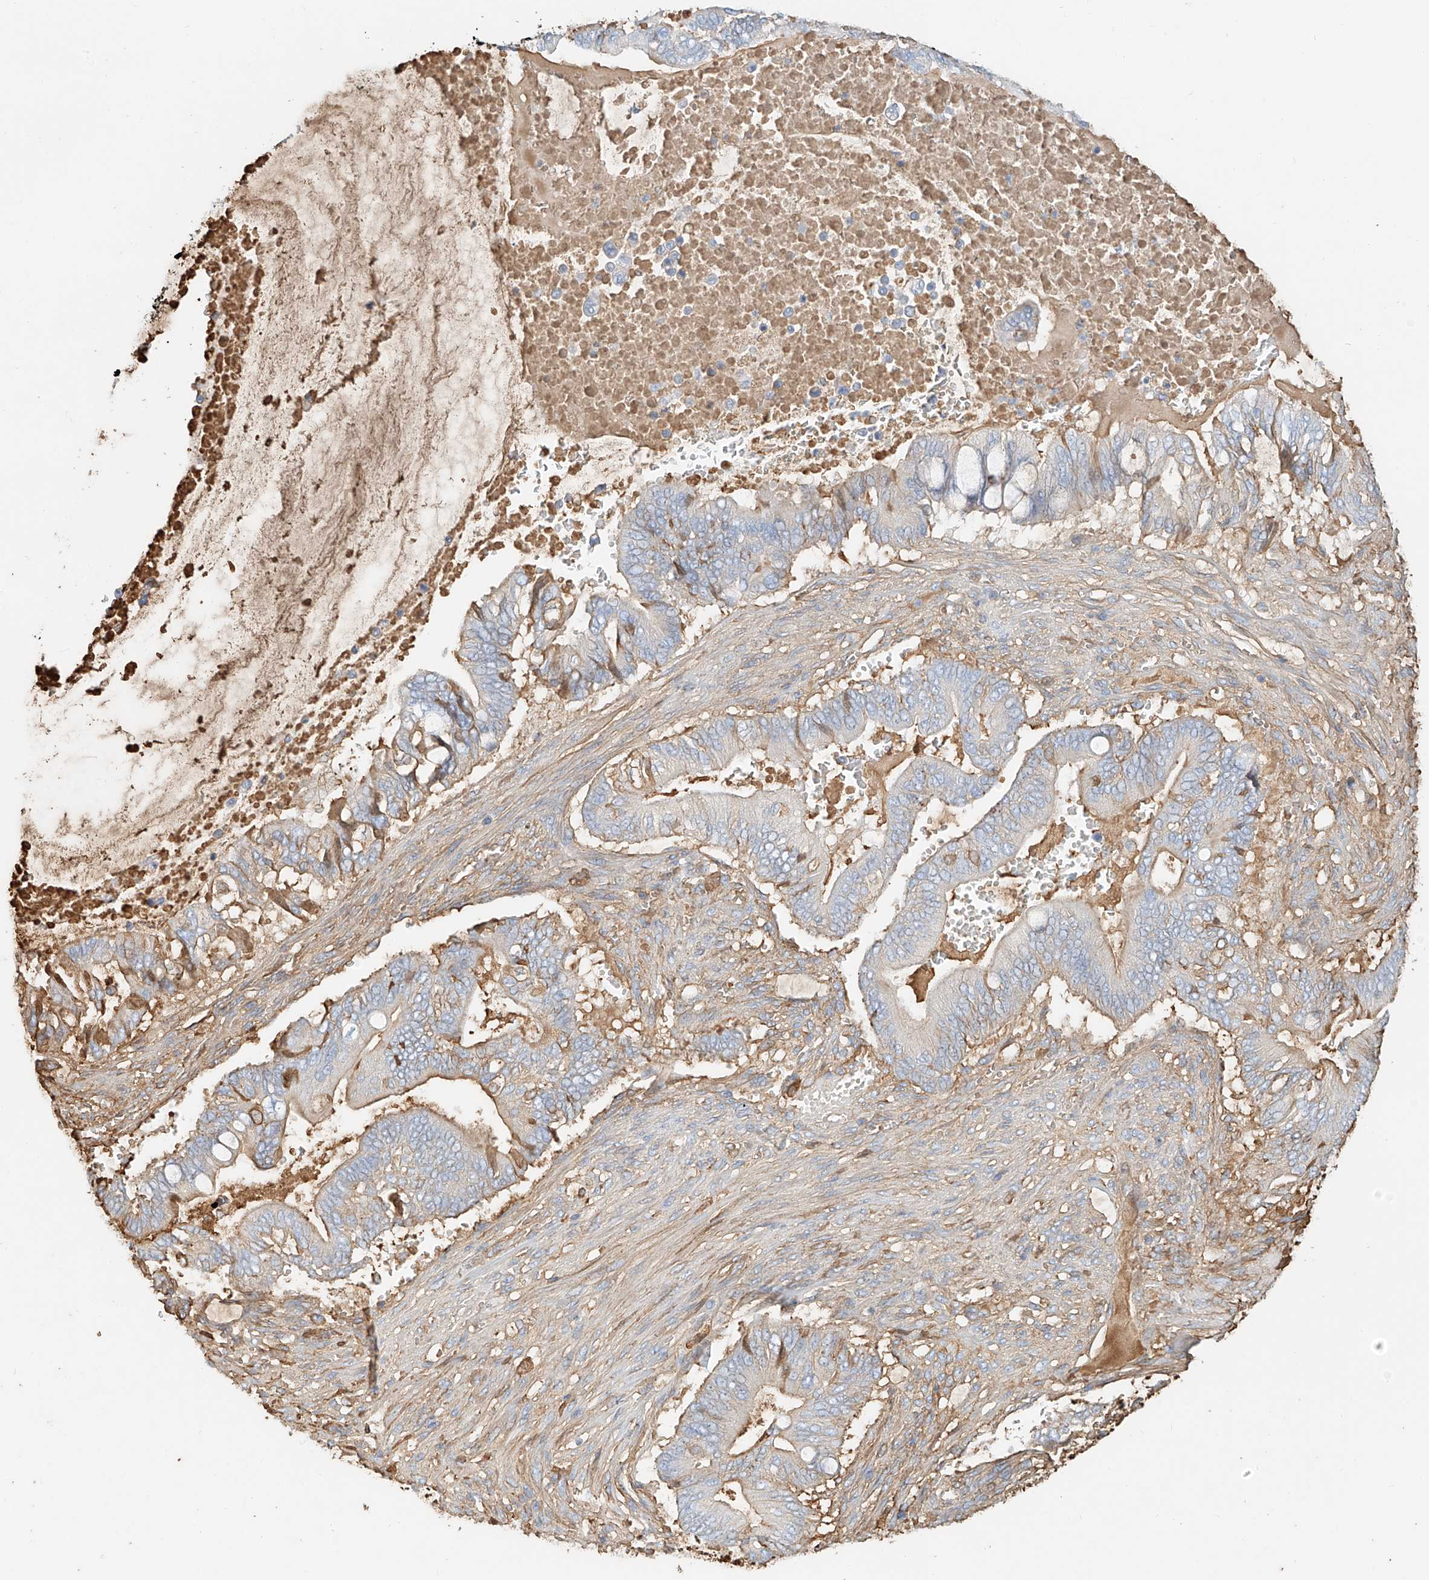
{"staining": {"intensity": "negative", "quantity": "none", "location": "none"}, "tissue": "pancreatic cancer", "cell_type": "Tumor cells", "image_type": "cancer", "snomed": [{"axis": "morphology", "description": "Adenocarcinoma, NOS"}, {"axis": "topography", "description": "Pancreas"}], "caption": "This is an immunohistochemistry (IHC) histopathology image of adenocarcinoma (pancreatic). There is no positivity in tumor cells.", "gene": "ZFP30", "patient": {"sex": "male", "age": 68}}